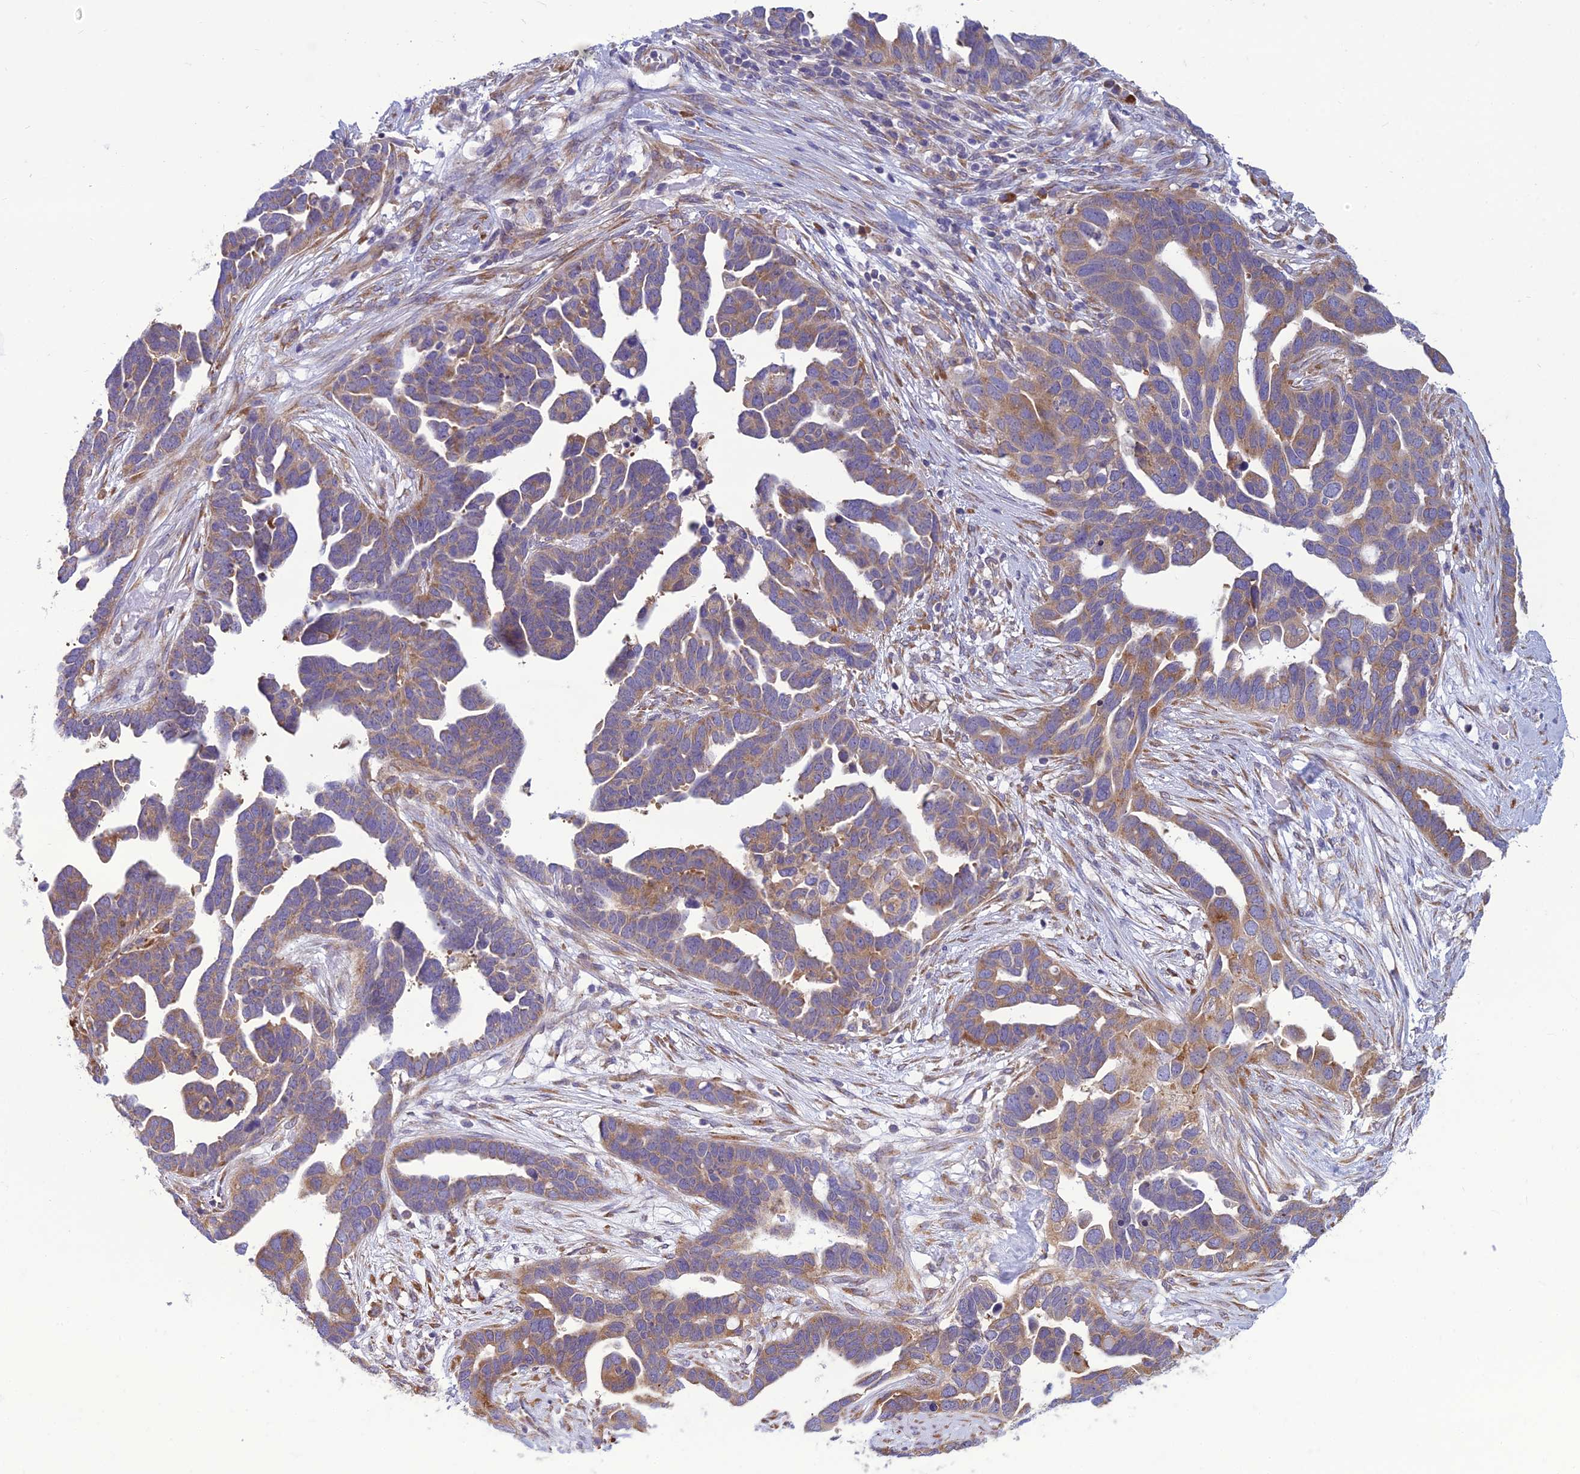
{"staining": {"intensity": "weak", "quantity": ">75%", "location": "cytoplasmic/membranous"}, "tissue": "ovarian cancer", "cell_type": "Tumor cells", "image_type": "cancer", "snomed": [{"axis": "morphology", "description": "Cystadenocarcinoma, serous, NOS"}, {"axis": "topography", "description": "Ovary"}], "caption": "DAB (3,3'-diaminobenzidine) immunohistochemical staining of ovarian serous cystadenocarcinoma reveals weak cytoplasmic/membranous protein expression in about >75% of tumor cells. The staining was performed using DAB, with brown indicating positive protein expression. Nuclei are stained blue with hematoxylin.", "gene": "RPL17-C18orf32", "patient": {"sex": "female", "age": 54}}